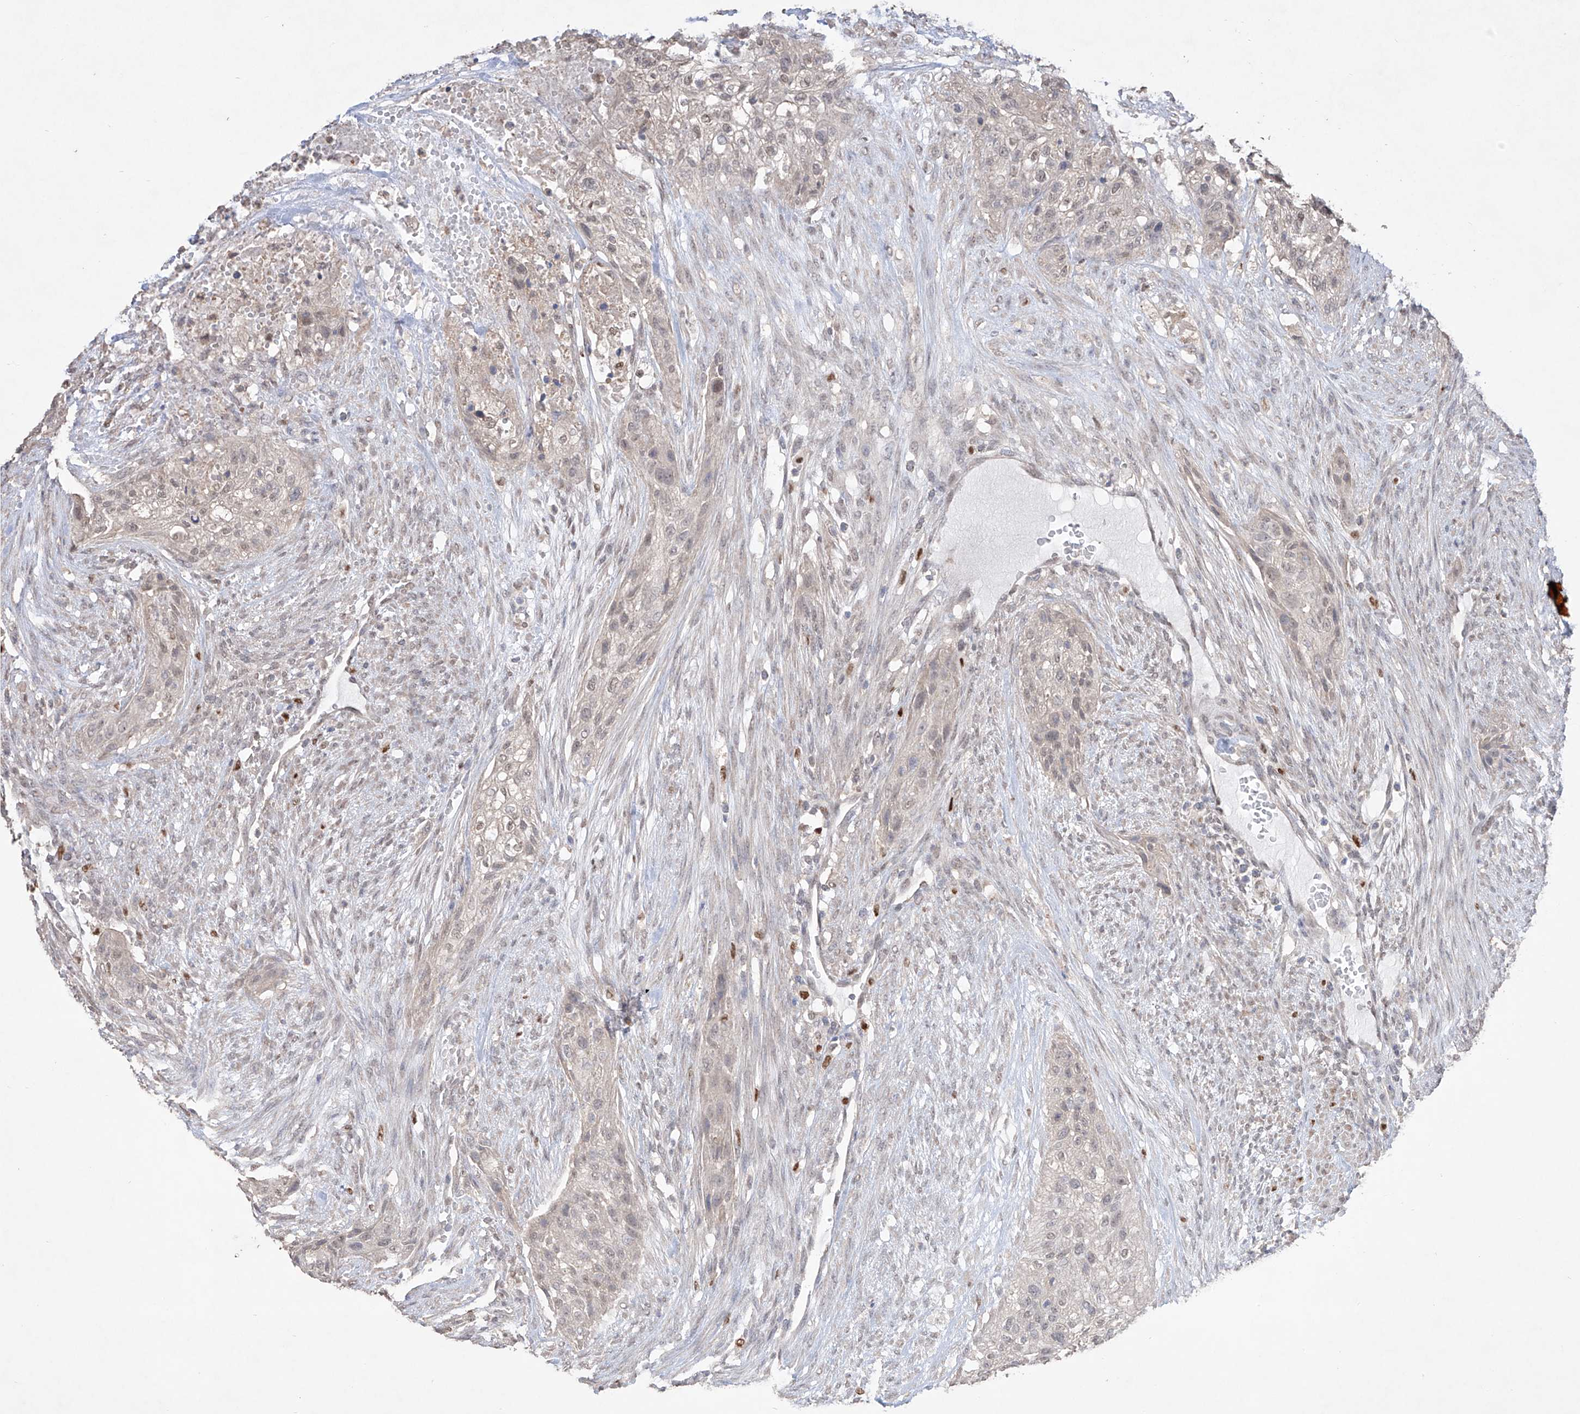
{"staining": {"intensity": "weak", "quantity": "<25%", "location": "nuclear"}, "tissue": "urothelial cancer", "cell_type": "Tumor cells", "image_type": "cancer", "snomed": [{"axis": "morphology", "description": "Urothelial carcinoma, High grade"}, {"axis": "topography", "description": "Urinary bladder"}], "caption": "Immunohistochemistry (IHC) image of human urothelial cancer stained for a protein (brown), which reveals no expression in tumor cells. Brightfield microscopy of immunohistochemistry stained with DAB (3,3'-diaminobenzidine) (brown) and hematoxylin (blue), captured at high magnification.", "gene": "APIP", "patient": {"sex": "male", "age": 35}}